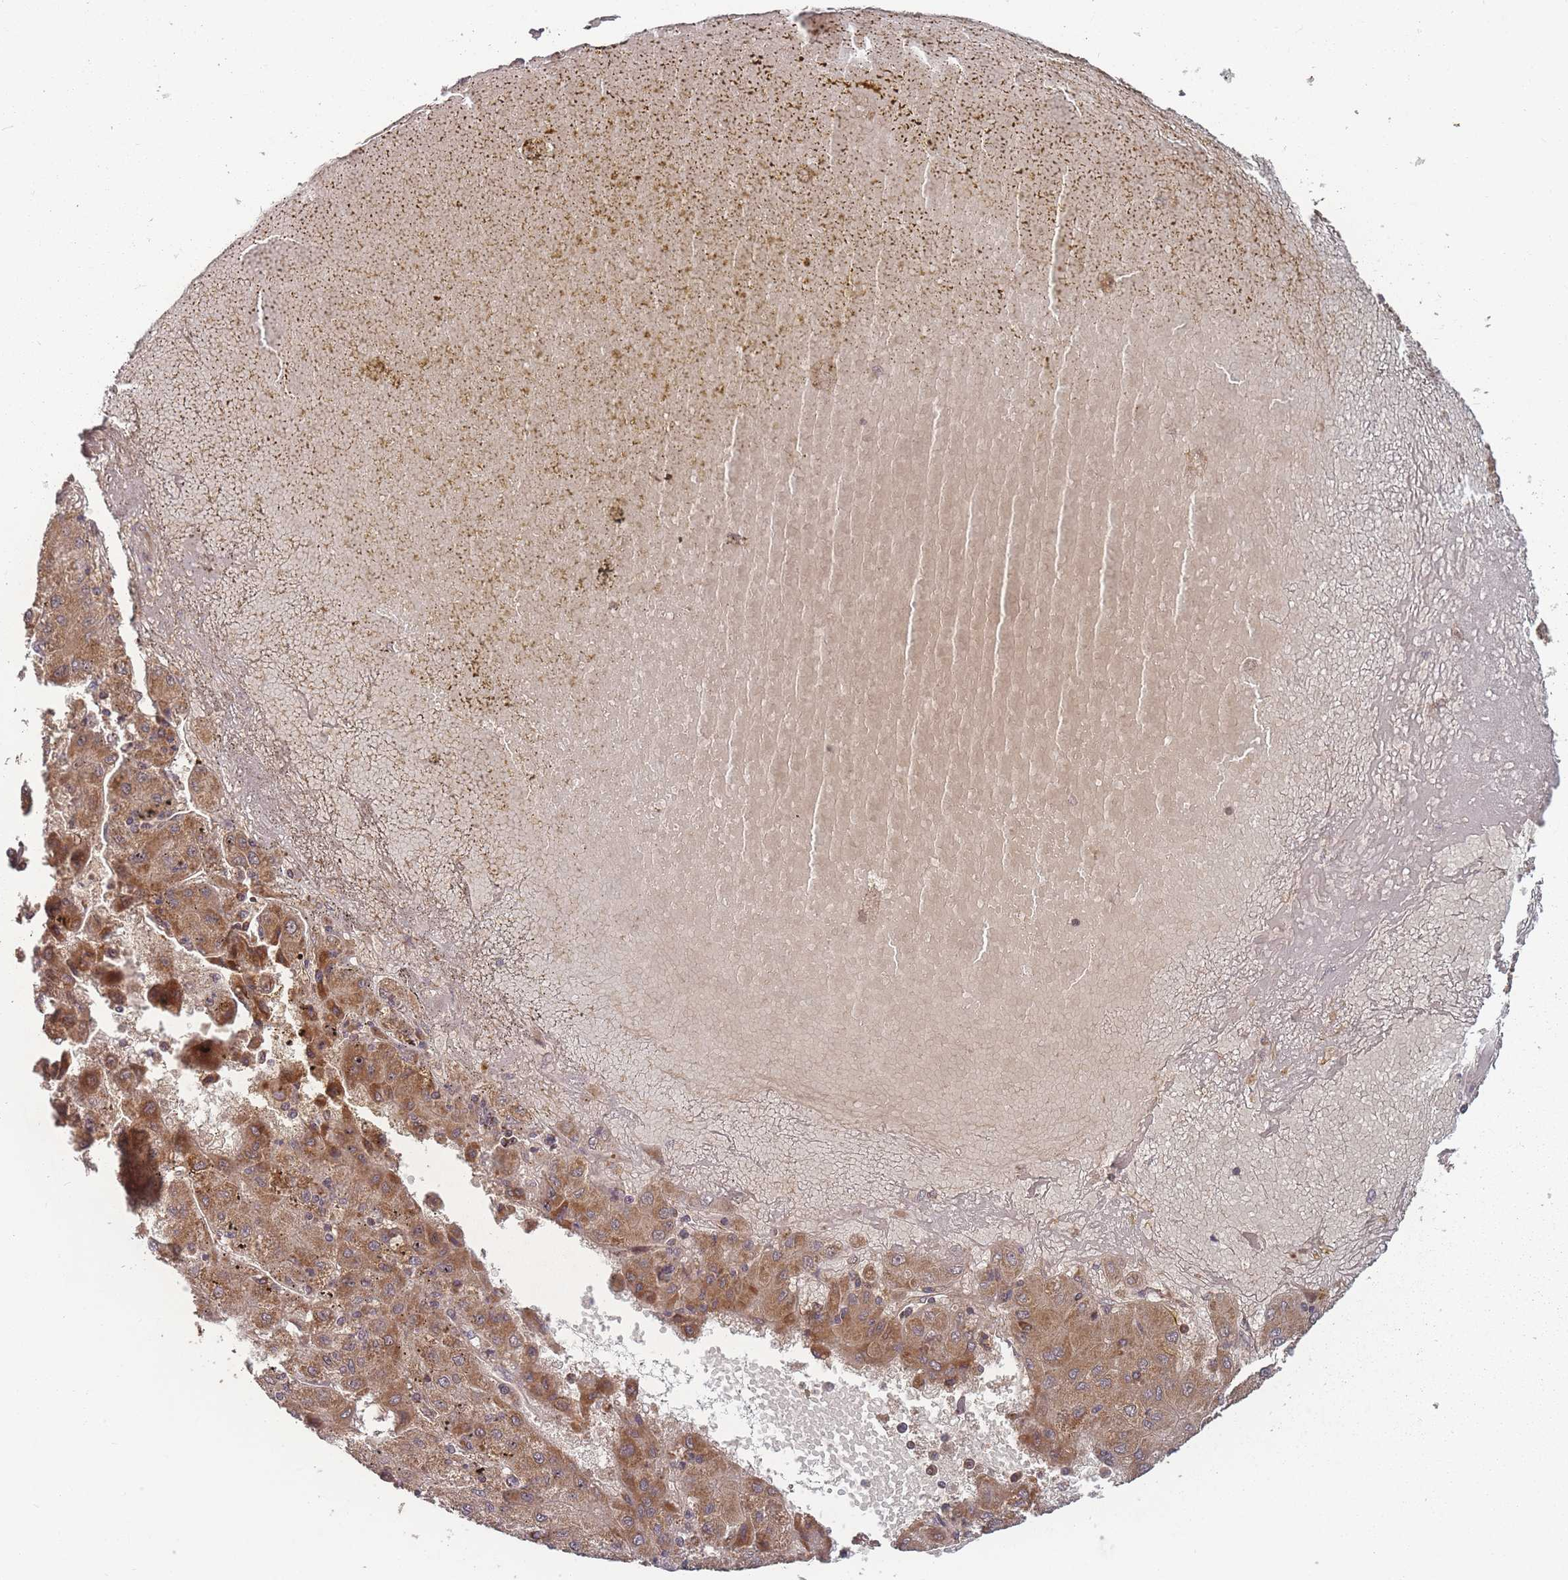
{"staining": {"intensity": "moderate", "quantity": ">75%", "location": "cytoplasmic/membranous"}, "tissue": "liver cancer", "cell_type": "Tumor cells", "image_type": "cancer", "snomed": [{"axis": "morphology", "description": "Carcinoma, Hepatocellular, NOS"}, {"axis": "topography", "description": "Liver"}], "caption": "Immunohistochemical staining of human hepatocellular carcinoma (liver) exhibits medium levels of moderate cytoplasmic/membranous protein expression in approximately >75% of tumor cells. Nuclei are stained in blue.", "gene": "LYRM7", "patient": {"sex": "male", "age": 72}}